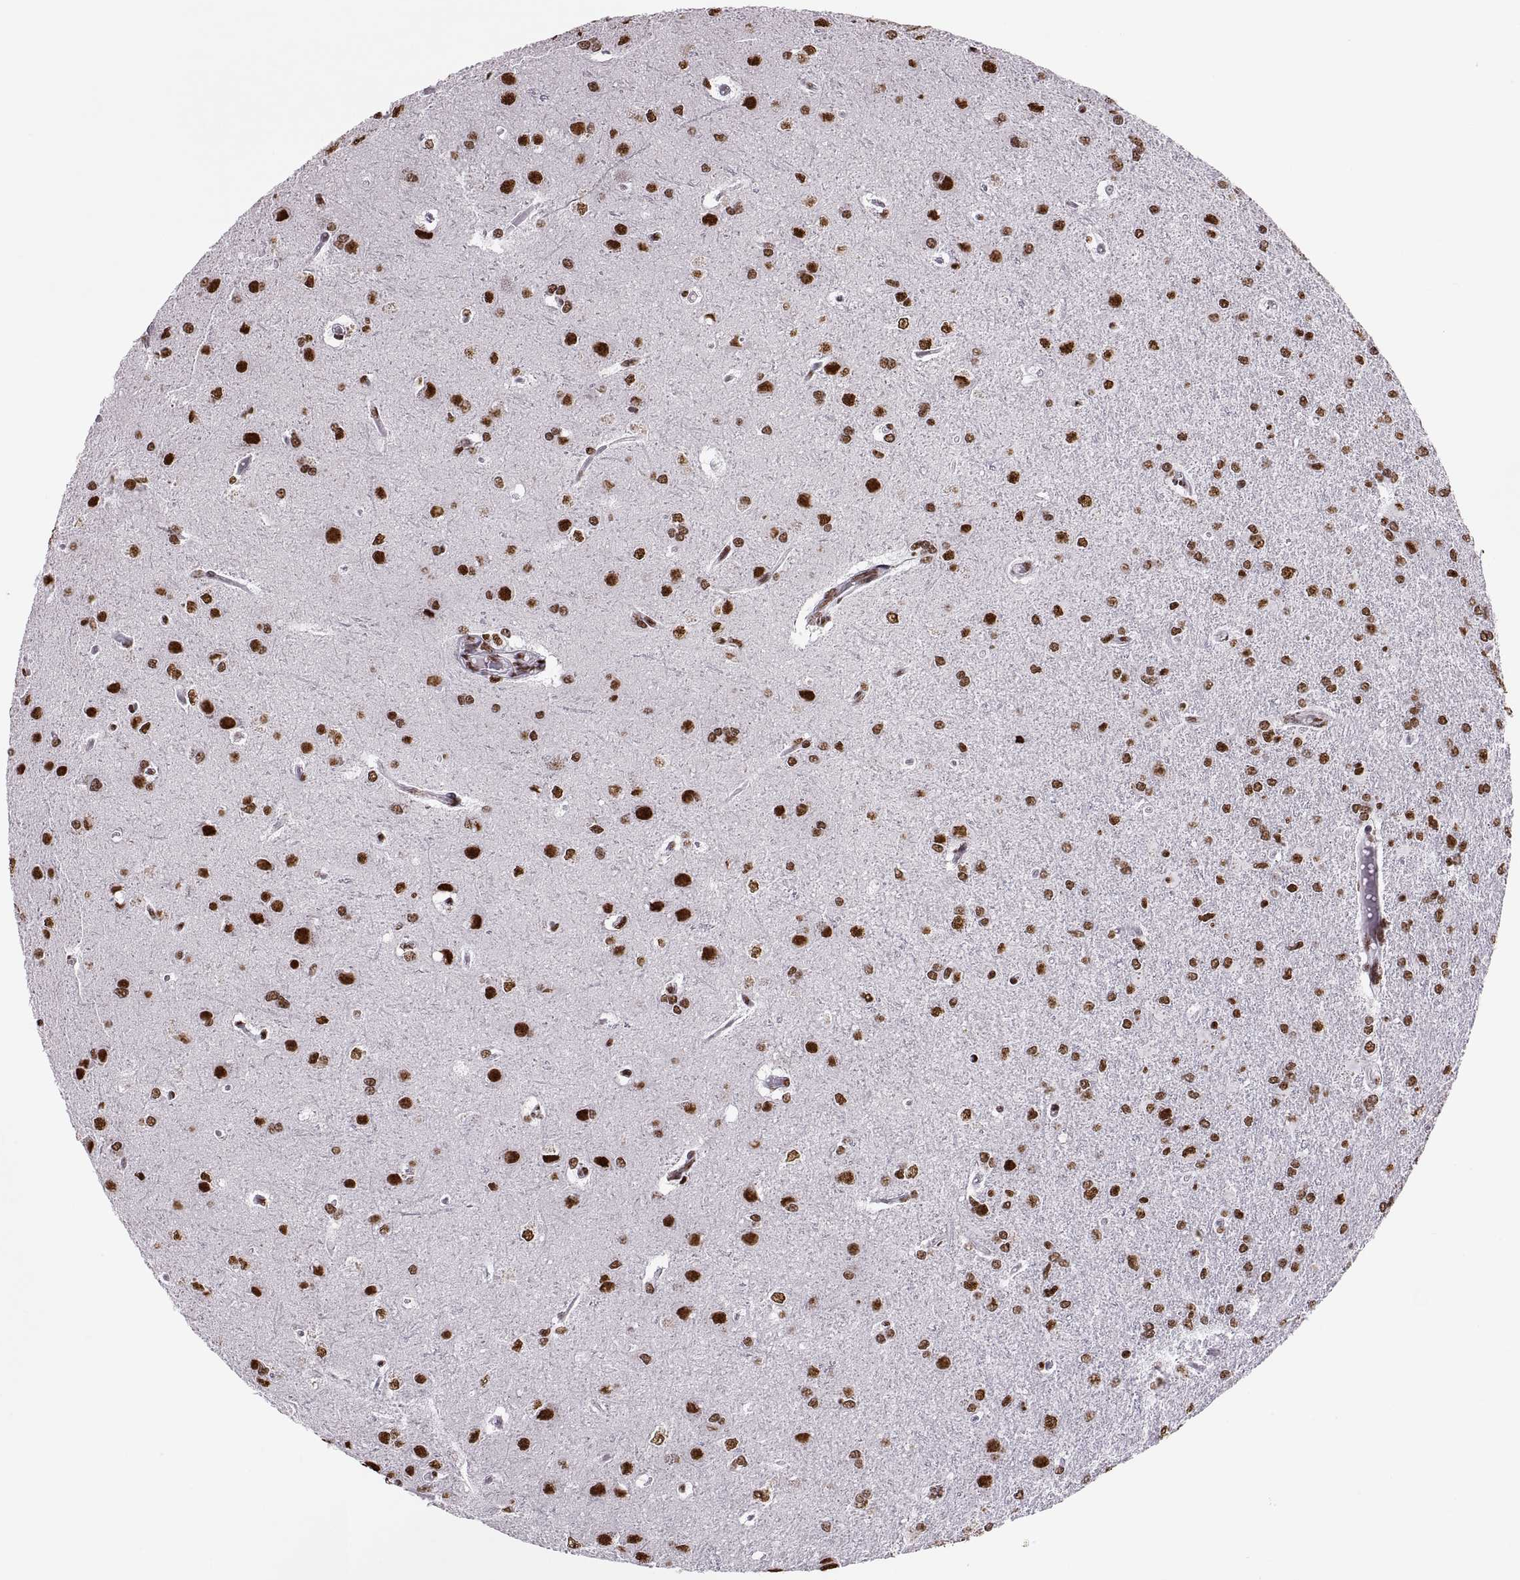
{"staining": {"intensity": "strong", "quantity": ">75%", "location": "nuclear"}, "tissue": "glioma", "cell_type": "Tumor cells", "image_type": "cancer", "snomed": [{"axis": "morphology", "description": "Glioma, malignant, High grade"}, {"axis": "topography", "description": "Brain"}], "caption": "Immunohistochemistry micrograph of neoplastic tissue: malignant glioma (high-grade) stained using IHC reveals high levels of strong protein expression localized specifically in the nuclear of tumor cells, appearing as a nuclear brown color.", "gene": "SNAI1", "patient": {"sex": "male", "age": 68}}